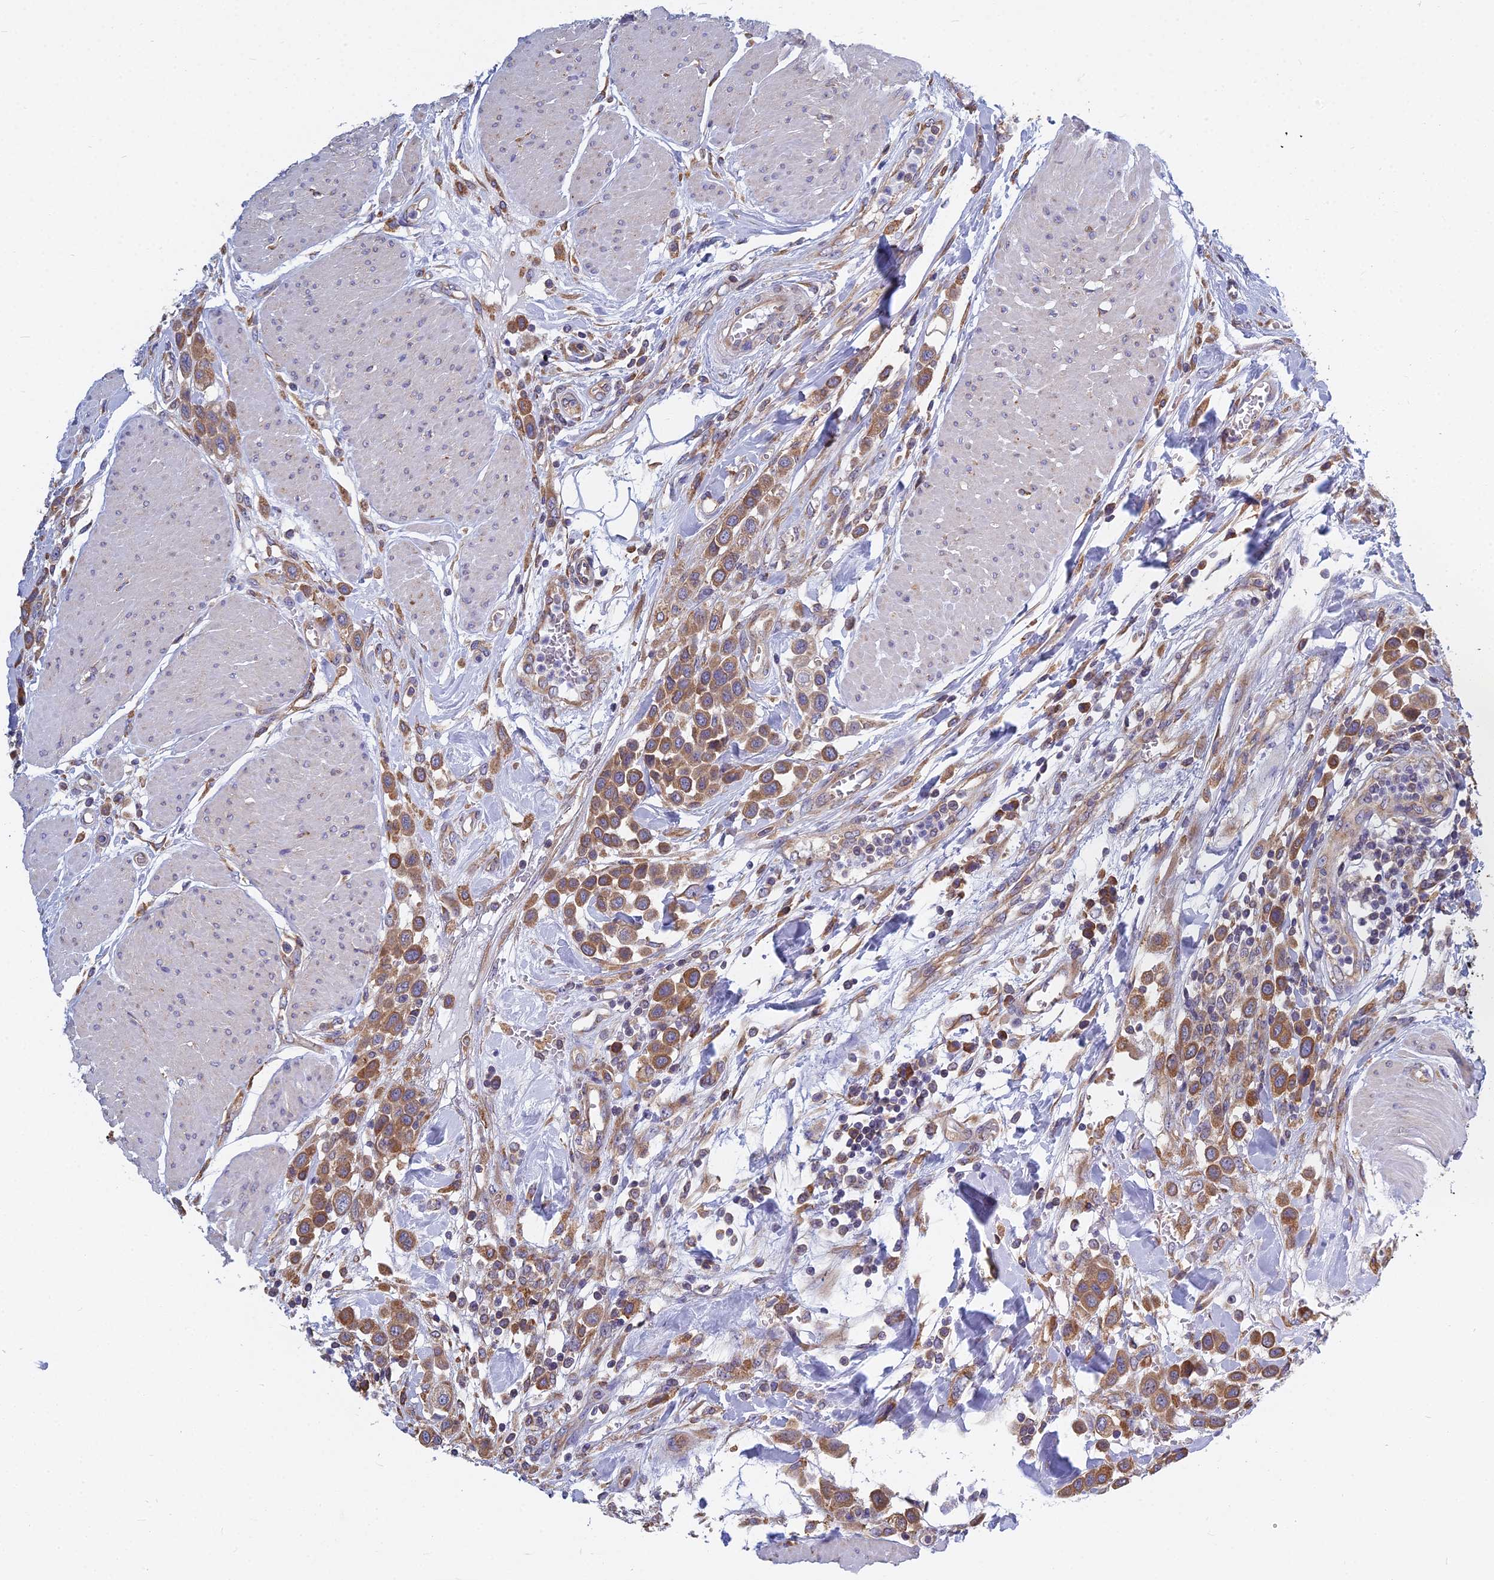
{"staining": {"intensity": "moderate", "quantity": ">75%", "location": "cytoplasmic/membranous"}, "tissue": "urothelial cancer", "cell_type": "Tumor cells", "image_type": "cancer", "snomed": [{"axis": "morphology", "description": "Urothelial carcinoma, High grade"}, {"axis": "topography", "description": "Urinary bladder"}], "caption": "A medium amount of moderate cytoplasmic/membranous staining is present in about >75% of tumor cells in high-grade urothelial carcinoma tissue.", "gene": "KIAA1143", "patient": {"sex": "male", "age": 50}}